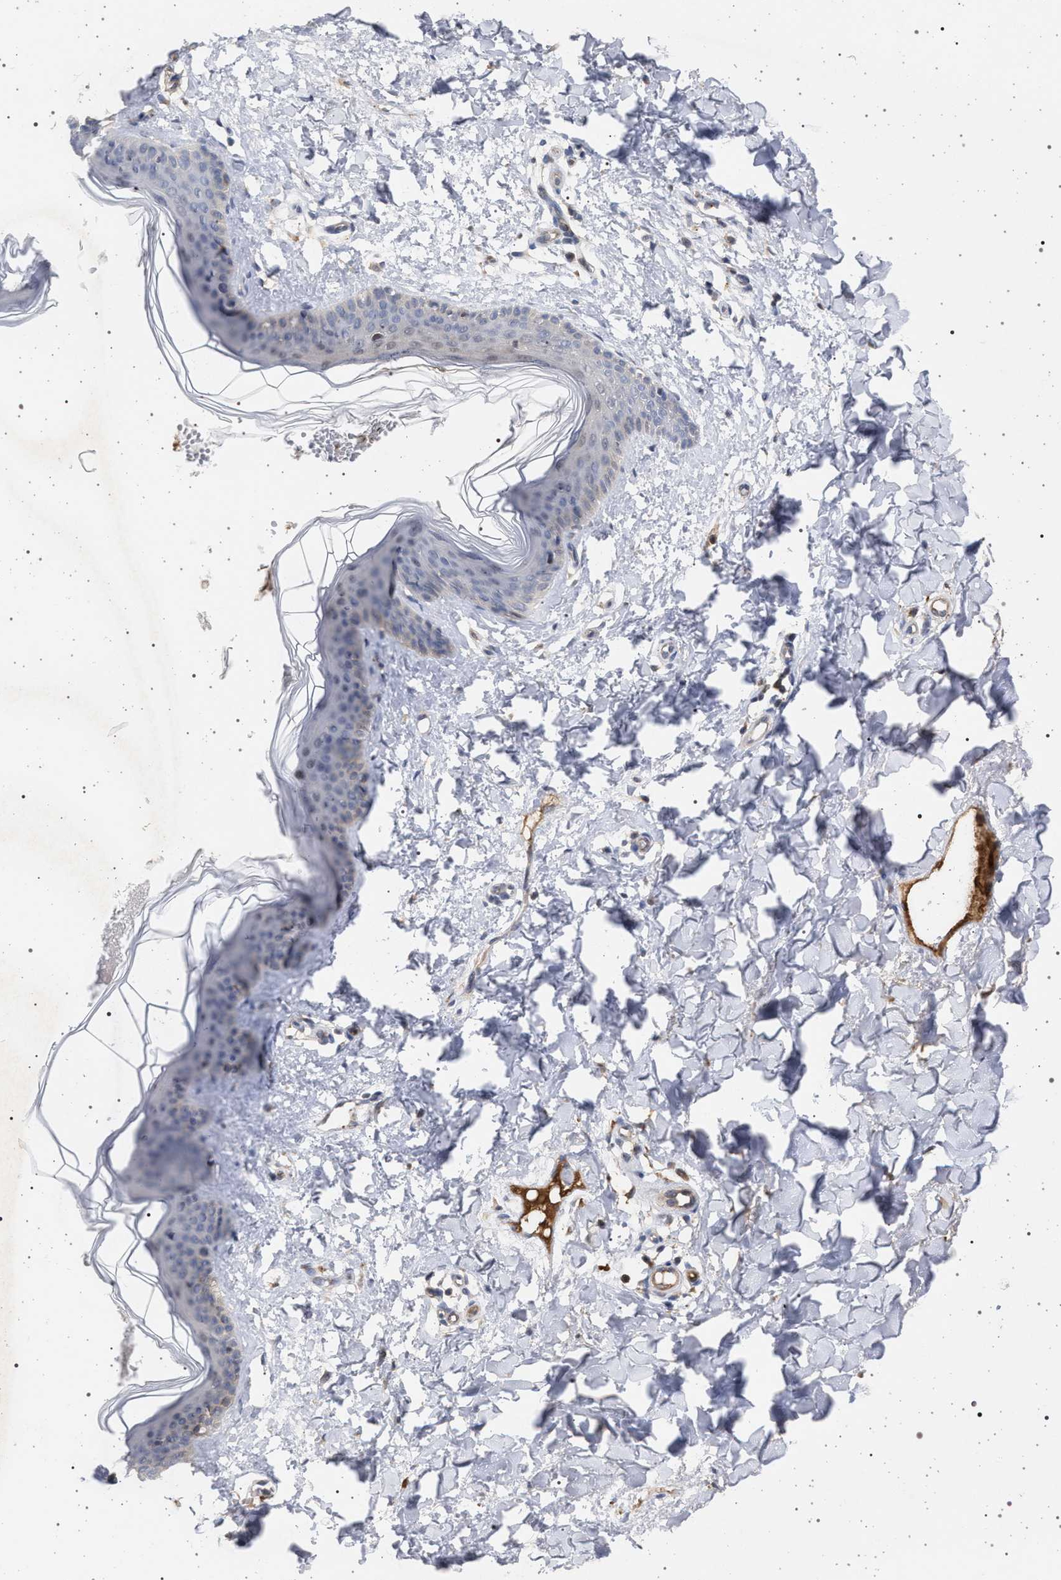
{"staining": {"intensity": "moderate", "quantity": ">75%", "location": "nuclear"}, "tissue": "skin", "cell_type": "Fibroblasts", "image_type": "normal", "snomed": [{"axis": "morphology", "description": "Normal tissue, NOS"}, {"axis": "topography", "description": "Skin"}], "caption": "Immunohistochemical staining of unremarkable human skin shows >75% levels of moderate nuclear protein positivity in approximately >75% of fibroblasts. (DAB (3,3'-diaminobenzidine) = brown stain, brightfield microscopy at high magnification).", "gene": "RBM48", "patient": {"sex": "female", "age": 17}}